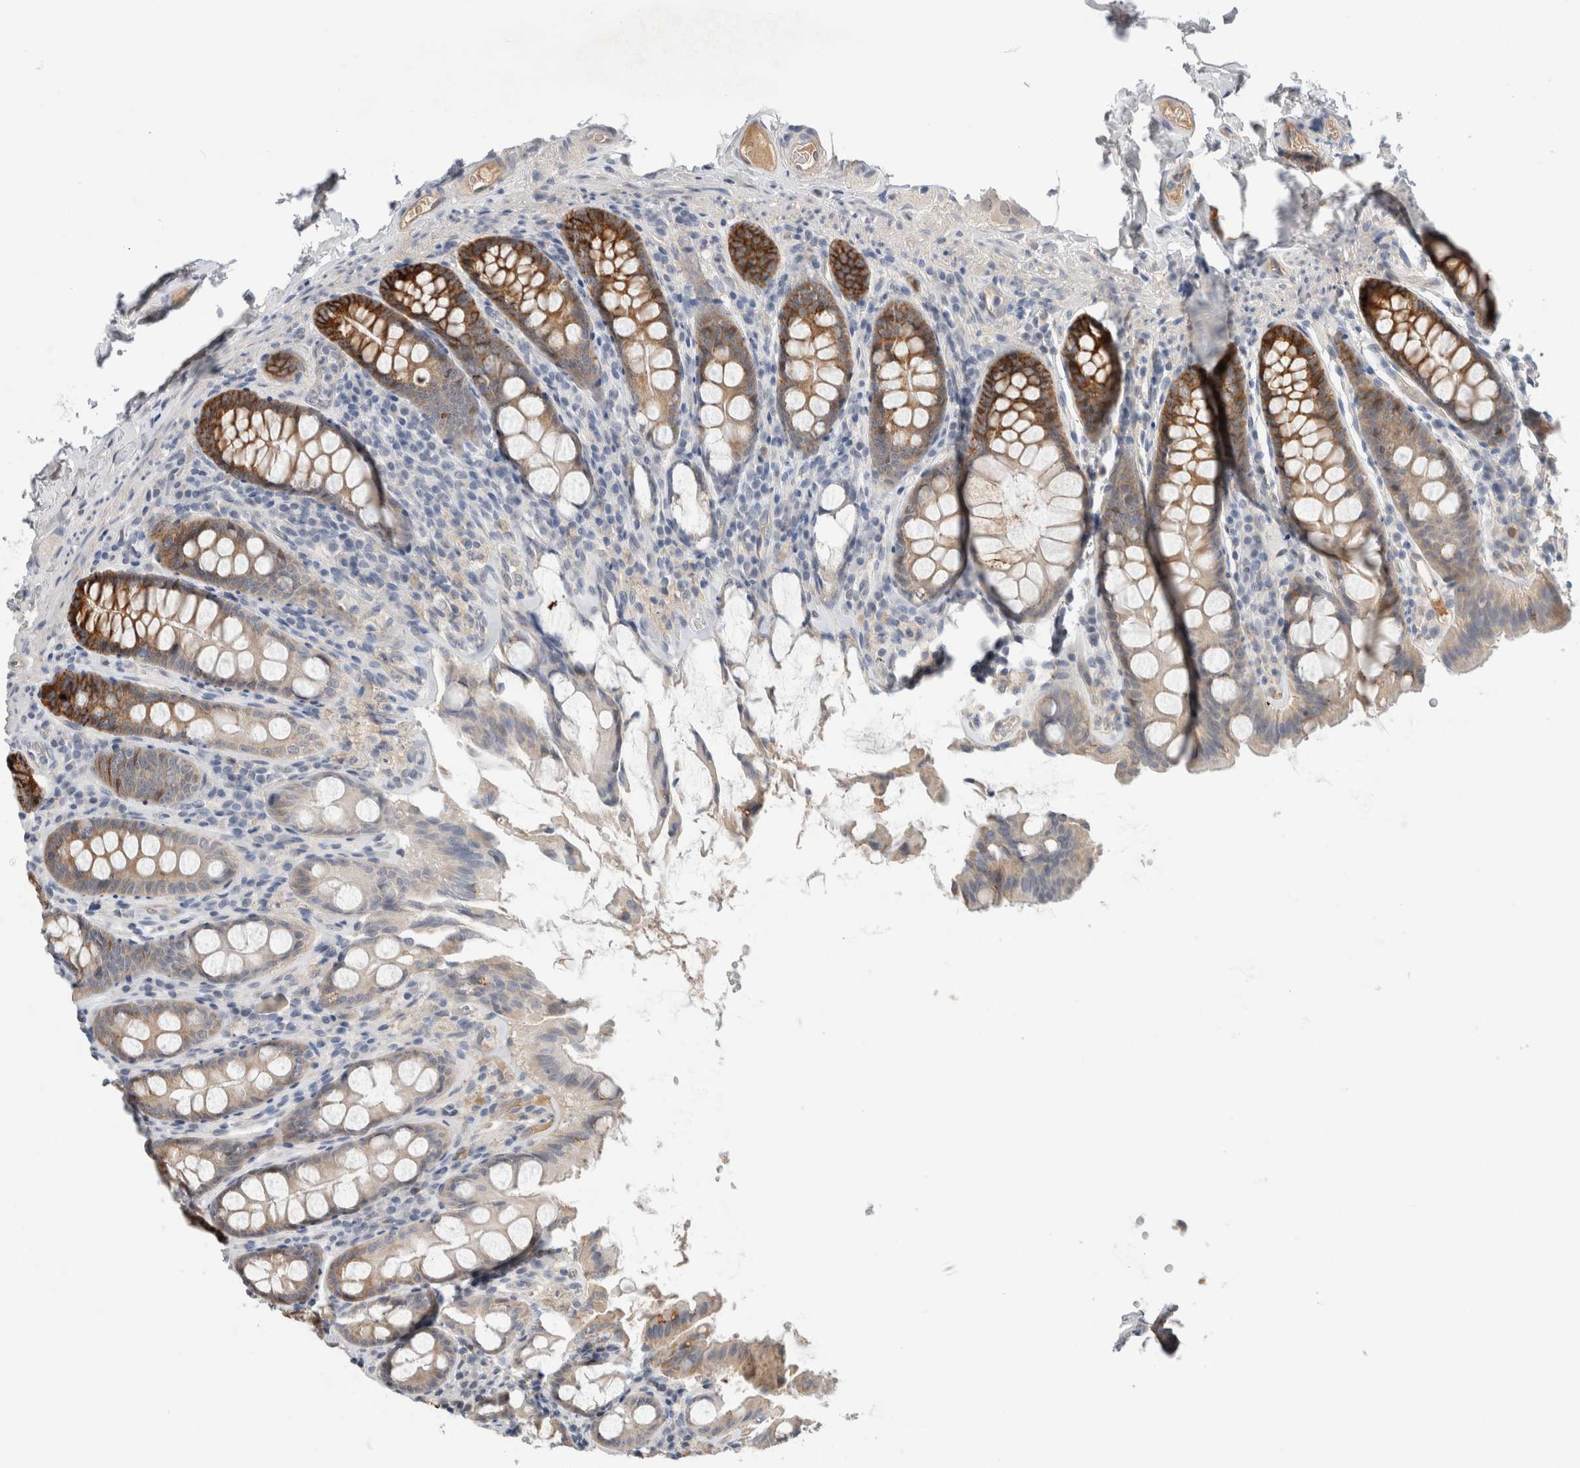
{"staining": {"intensity": "negative", "quantity": "none", "location": "none"}, "tissue": "colon", "cell_type": "Endothelial cells", "image_type": "normal", "snomed": [{"axis": "morphology", "description": "Normal tissue, NOS"}, {"axis": "topography", "description": "Colon"}, {"axis": "topography", "description": "Peripheral nerve tissue"}], "caption": "Human colon stained for a protein using IHC reveals no positivity in endothelial cells.", "gene": "HCN3", "patient": {"sex": "female", "age": 61}}